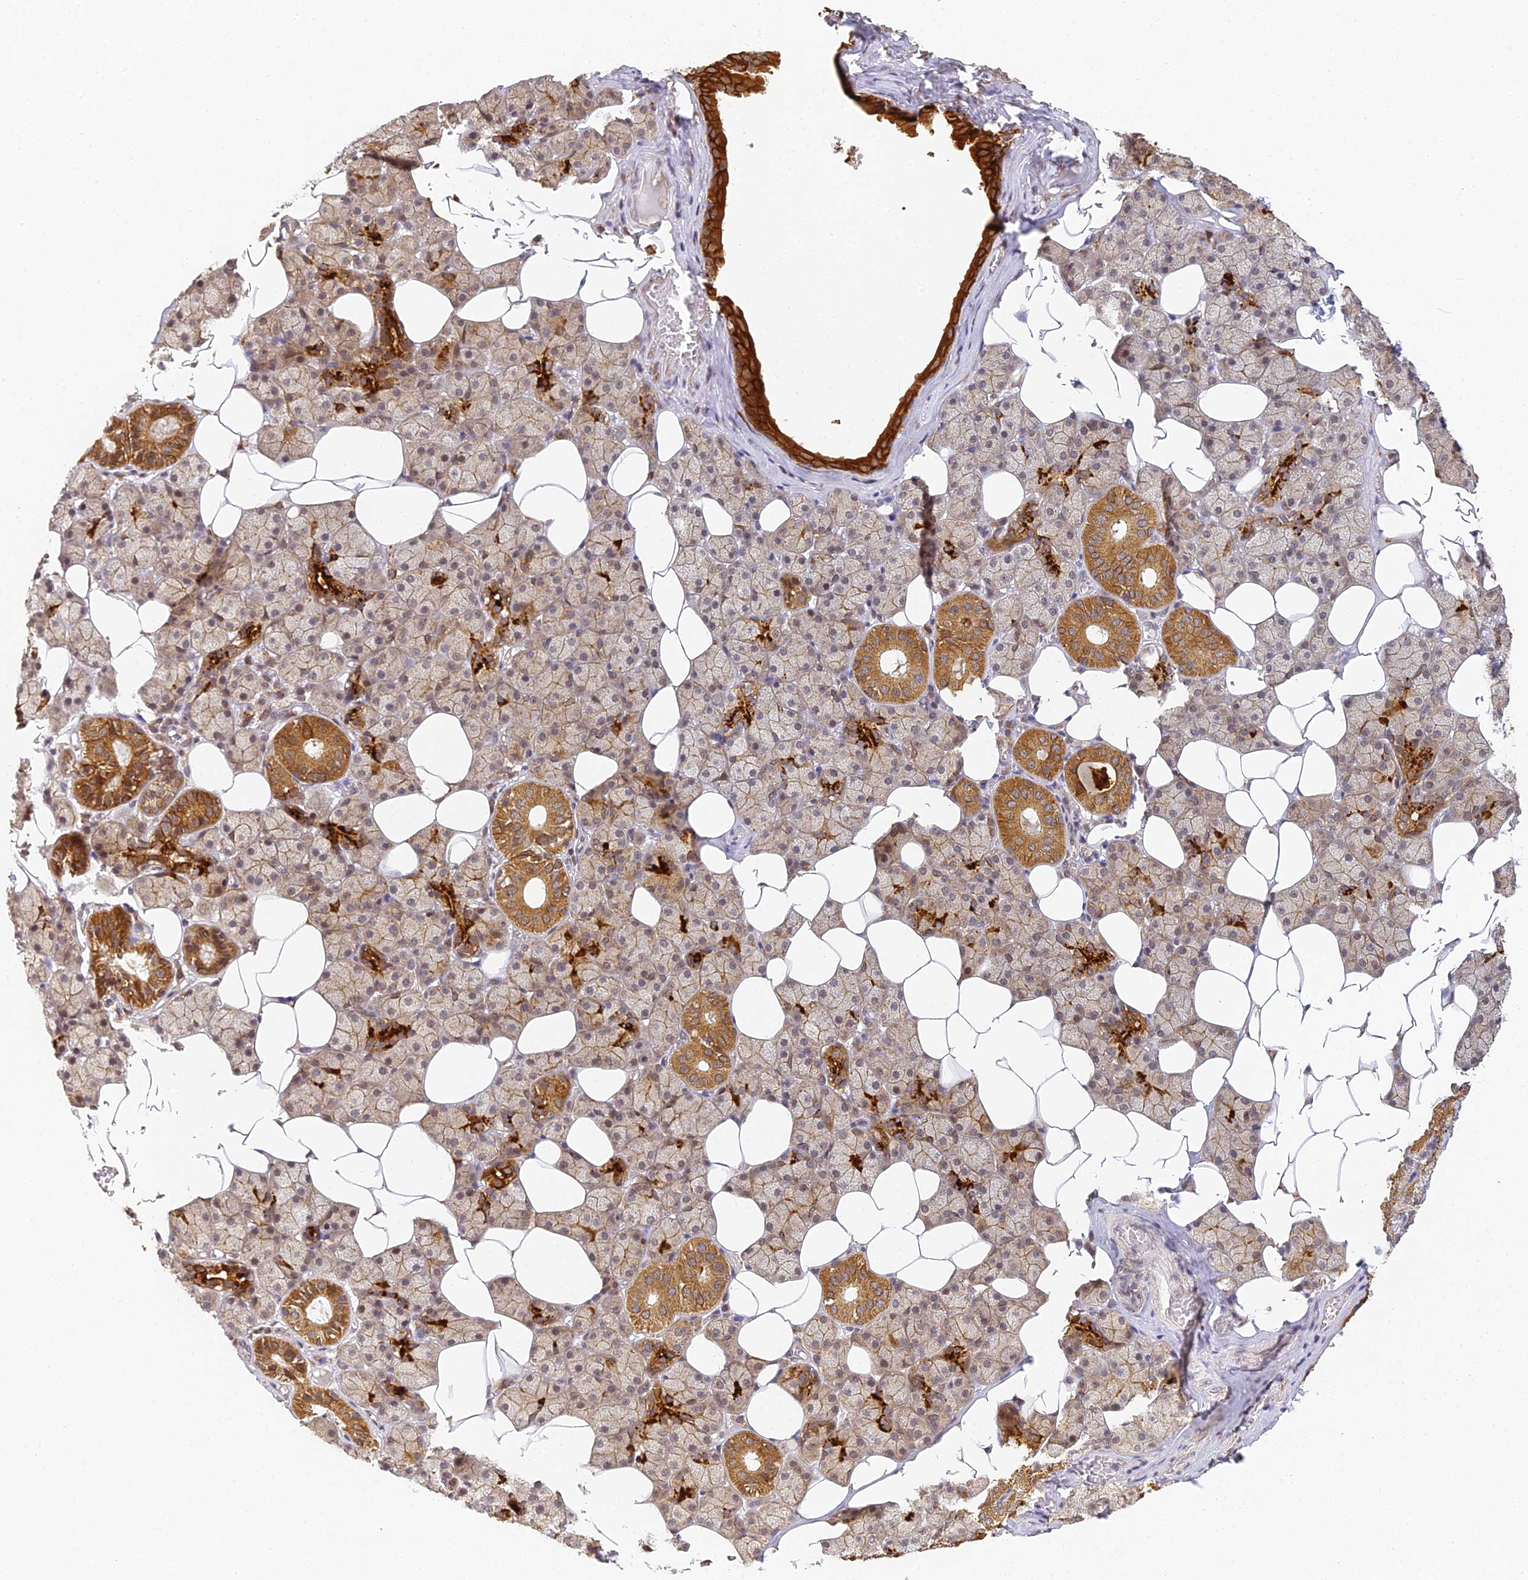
{"staining": {"intensity": "moderate", "quantity": "25%-75%", "location": "cytoplasmic/membranous,nuclear"}, "tissue": "salivary gland", "cell_type": "Glandular cells", "image_type": "normal", "snomed": [{"axis": "morphology", "description": "Normal tissue, NOS"}, {"axis": "topography", "description": "Salivary gland"}], "caption": "The photomicrograph demonstrates a brown stain indicating the presence of a protein in the cytoplasmic/membranous,nuclear of glandular cells in salivary gland.", "gene": "DNAAF10", "patient": {"sex": "female", "age": 33}}